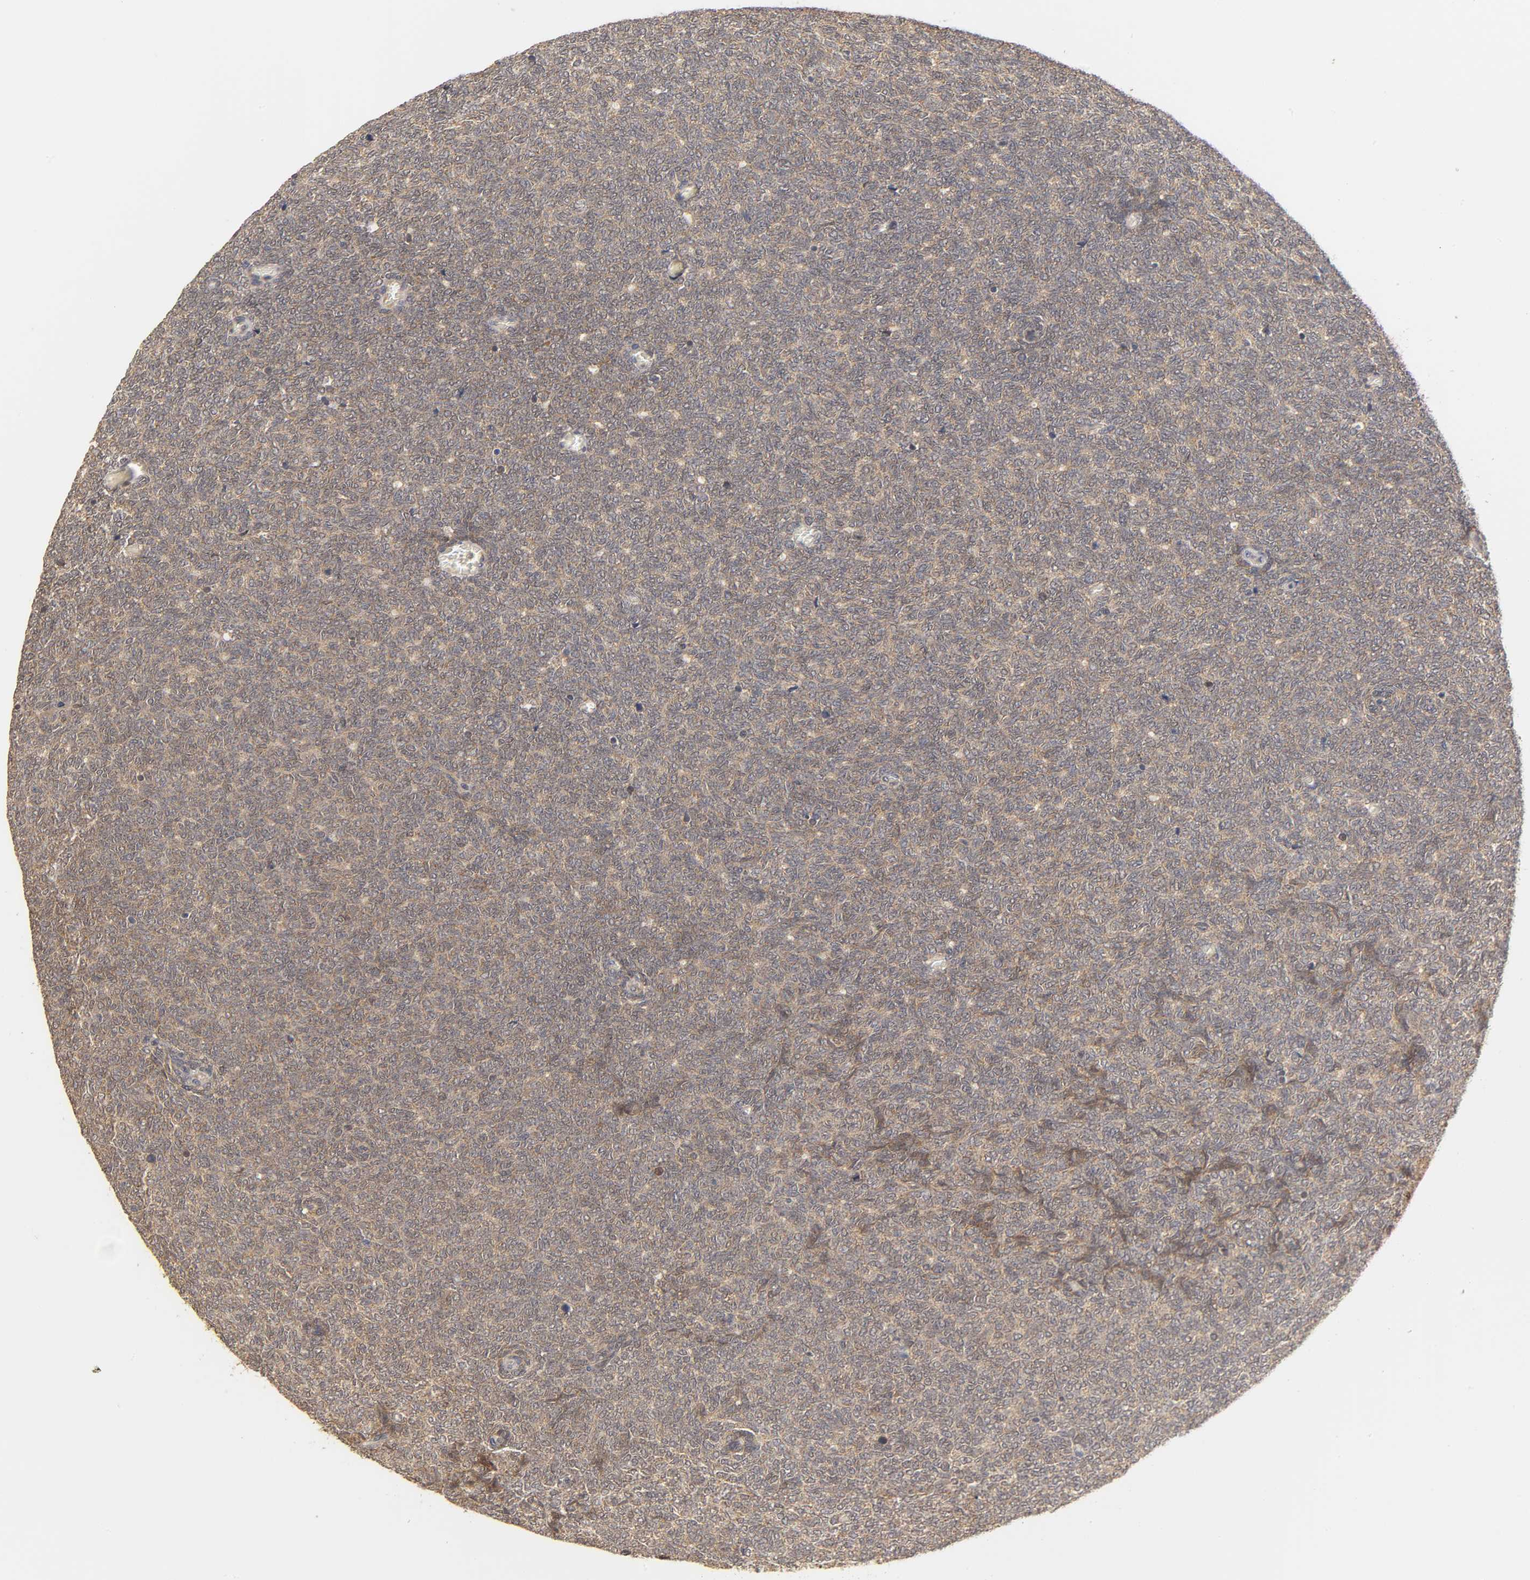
{"staining": {"intensity": "weak", "quantity": ">75%", "location": "cytoplasmic/membranous"}, "tissue": "renal cancer", "cell_type": "Tumor cells", "image_type": "cancer", "snomed": [{"axis": "morphology", "description": "Neoplasm, malignant, NOS"}, {"axis": "topography", "description": "Kidney"}], "caption": "Protein positivity by immunohistochemistry reveals weak cytoplasmic/membranous expression in about >75% of tumor cells in renal cancer (malignant neoplasm).", "gene": "GSTZ1", "patient": {"sex": "male", "age": 28}}